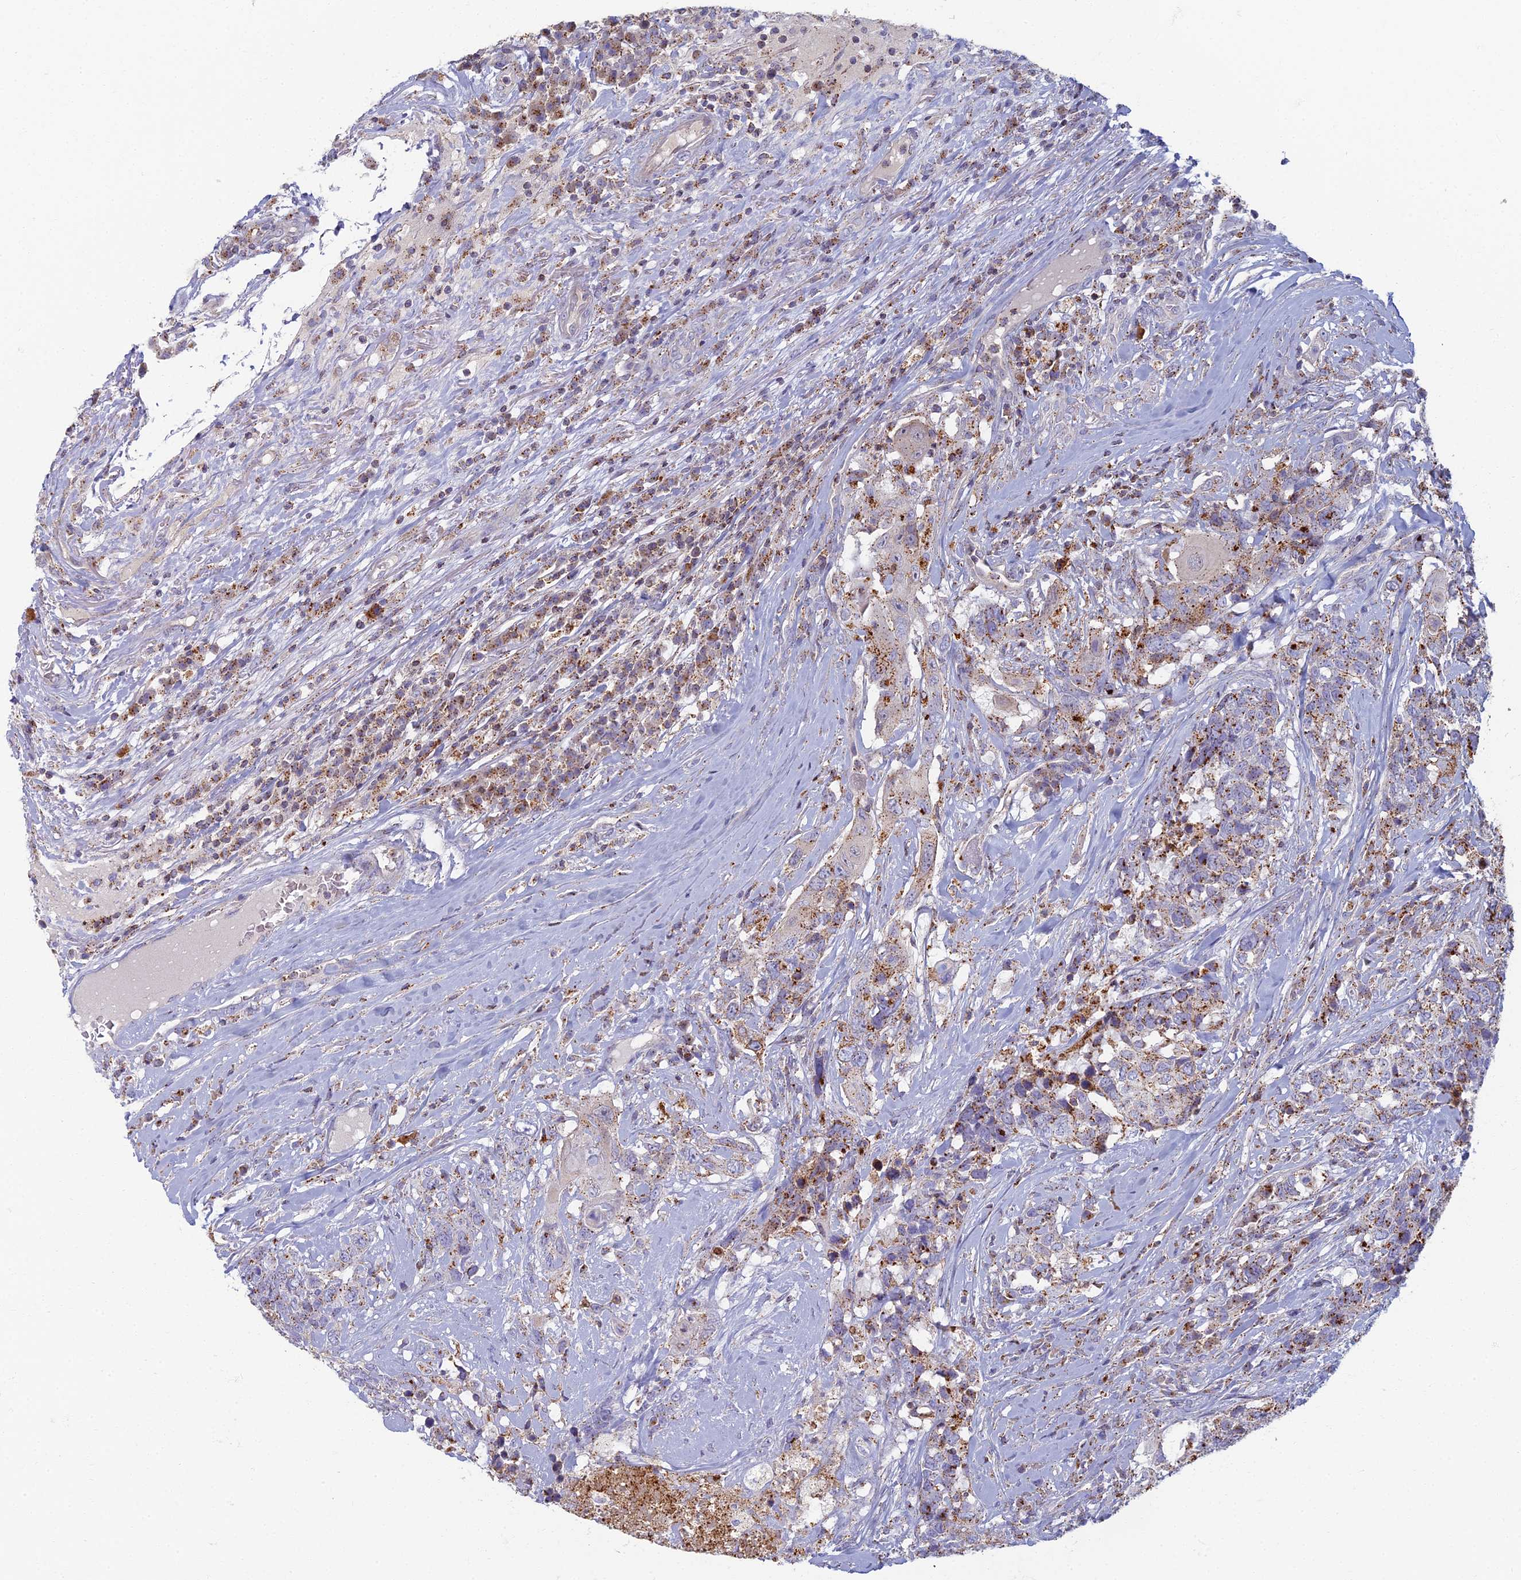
{"staining": {"intensity": "moderate", "quantity": "25%-75%", "location": "cytoplasmic/membranous"}, "tissue": "head and neck cancer", "cell_type": "Tumor cells", "image_type": "cancer", "snomed": [{"axis": "morphology", "description": "Squamous cell carcinoma, NOS"}, {"axis": "topography", "description": "Head-Neck"}], "caption": "Brown immunohistochemical staining in human head and neck squamous cell carcinoma exhibits moderate cytoplasmic/membranous positivity in approximately 25%-75% of tumor cells.", "gene": "CHMP4B", "patient": {"sex": "male", "age": 66}}